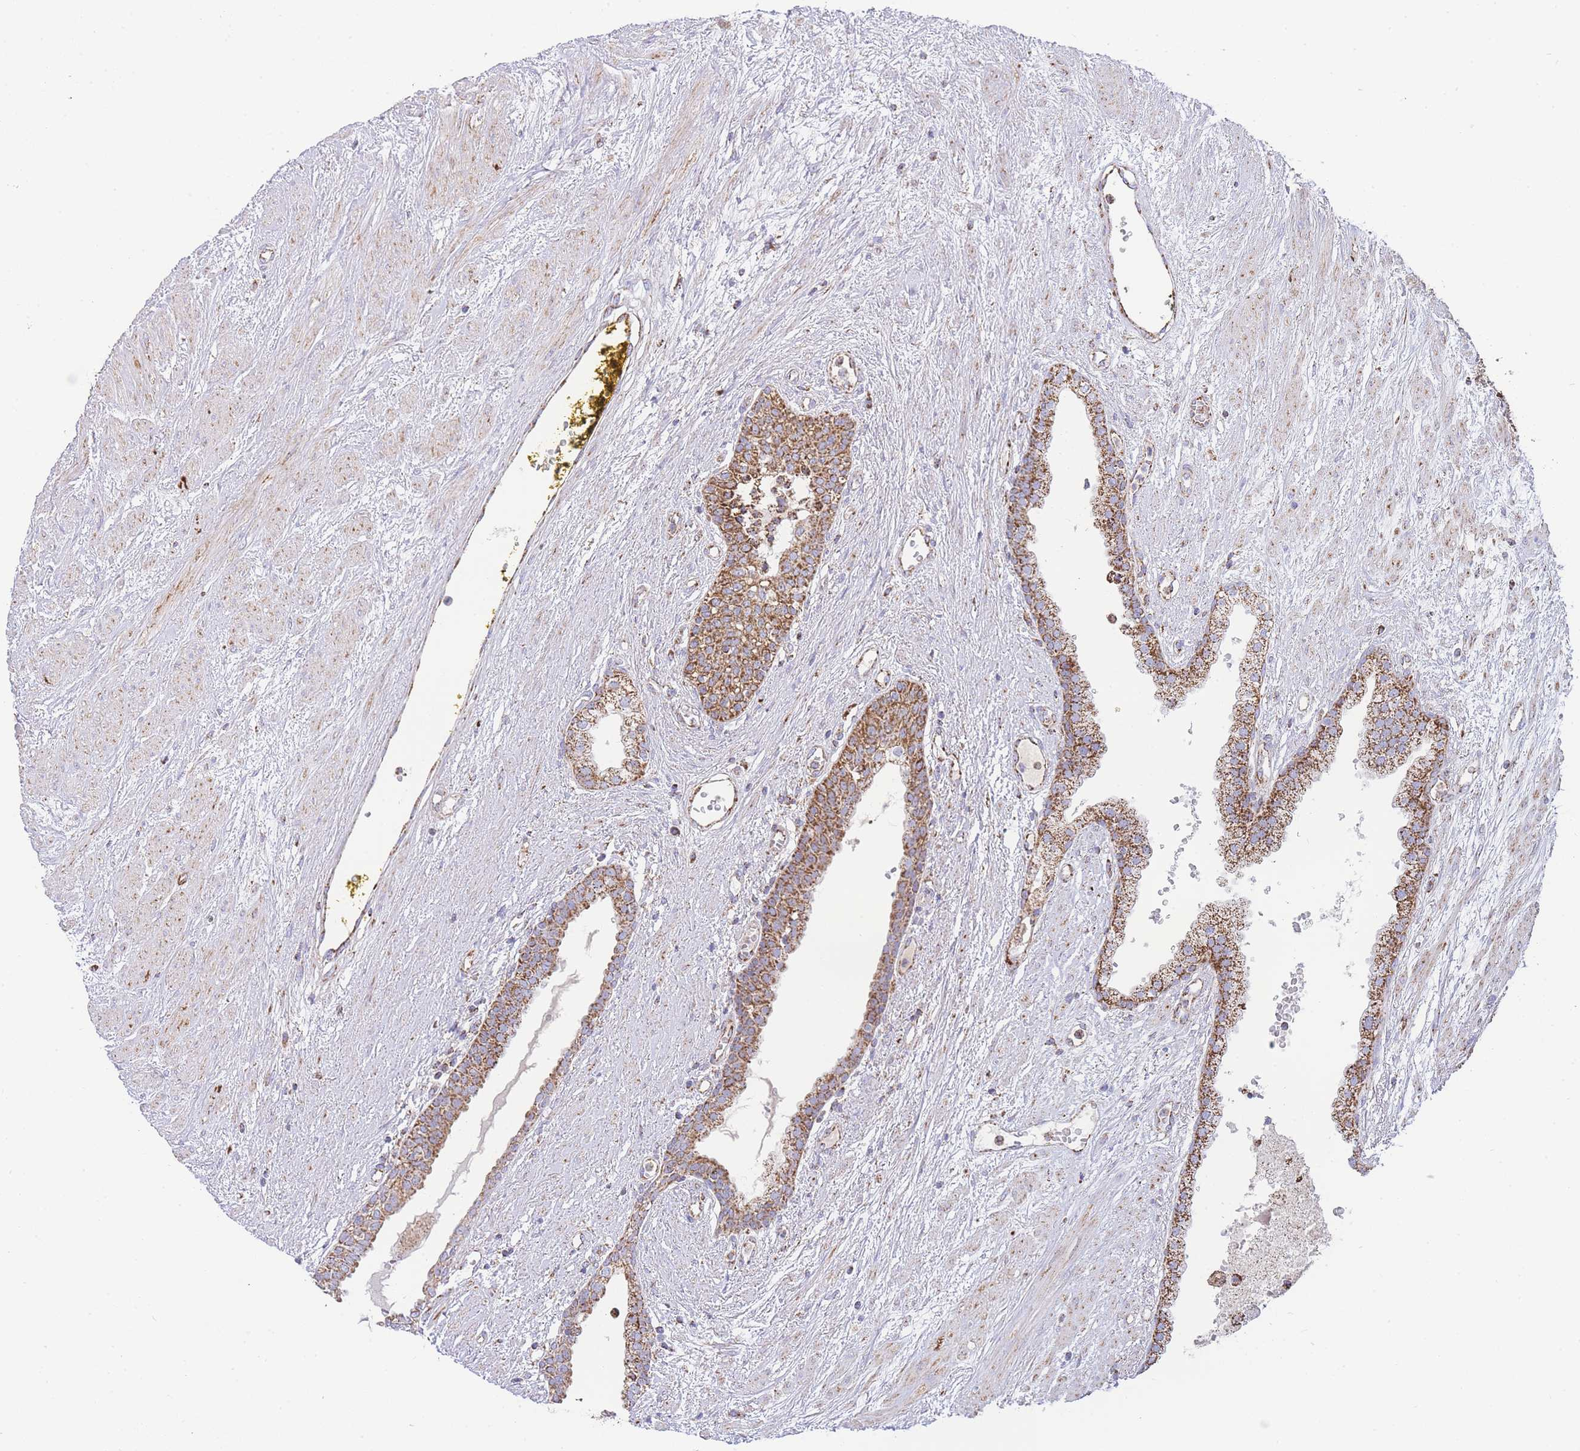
{"staining": {"intensity": "moderate", "quantity": ">75%", "location": "cytoplasmic/membranous"}, "tissue": "prostate cancer", "cell_type": "Tumor cells", "image_type": "cancer", "snomed": [{"axis": "morphology", "description": "Adenocarcinoma, High grade"}, {"axis": "topography", "description": "Prostate"}], "caption": "Tumor cells exhibit medium levels of moderate cytoplasmic/membranous expression in about >75% of cells in prostate high-grade adenocarcinoma.", "gene": "GSTM1", "patient": {"sex": "male", "age": 71}}